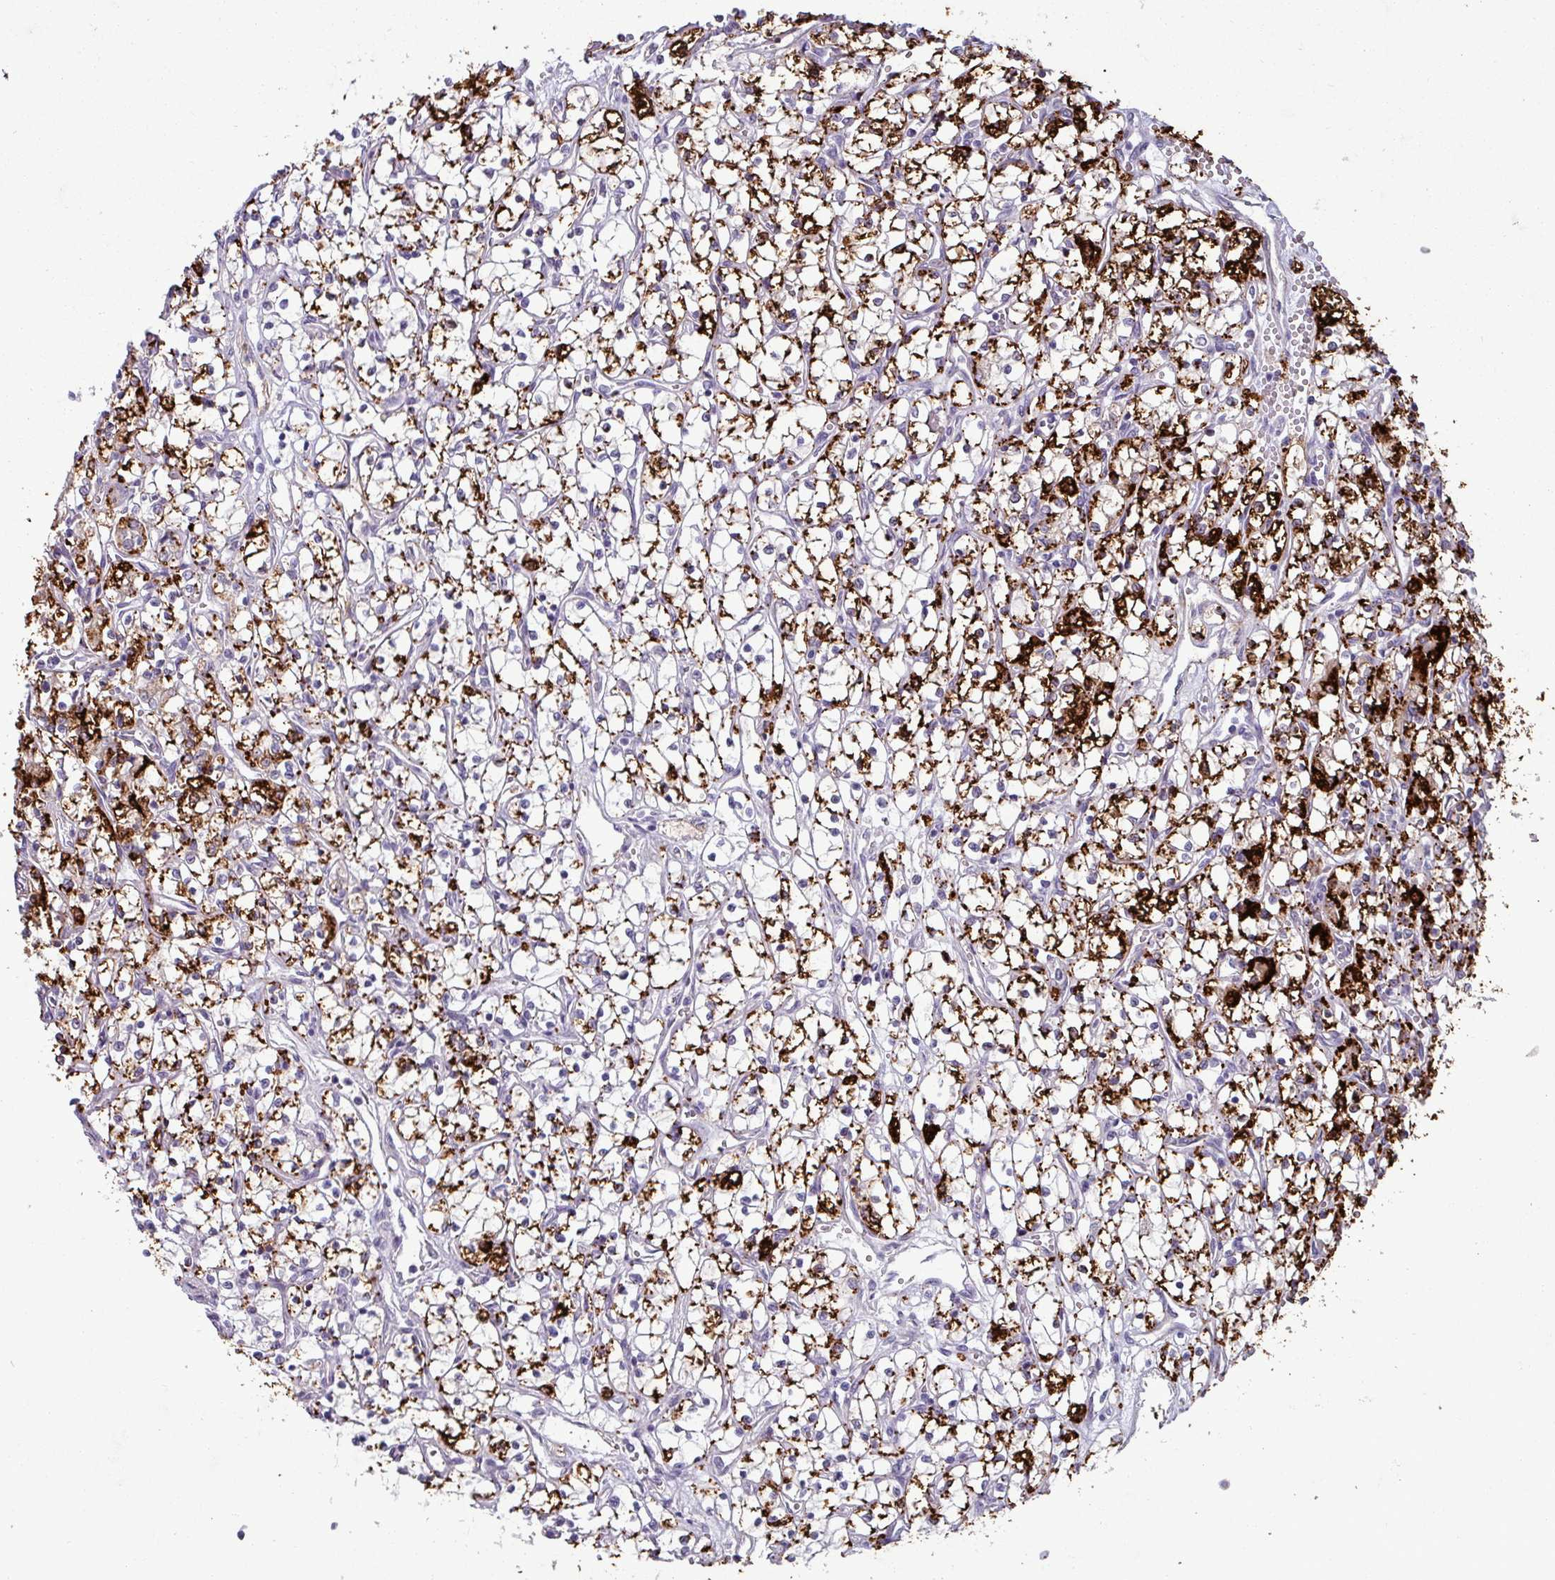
{"staining": {"intensity": "strong", "quantity": ">75%", "location": "cytoplasmic/membranous"}, "tissue": "renal cancer", "cell_type": "Tumor cells", "image_type": "cancer", "snomed": [{"axis": "morphology", "description": "Adenocarcinoma, NOS"}, {"axis": "topography", "description": "Kidney"}], "caption": "Immunohistochemistry (IHC) of human renal cancer (adenocarcinoma) shows high levels of strong cytoplasmic/membranous positivity in approximately >75% of tumor cells.", "gene": "PLIN2", "patient": {"sex": "female", "age": 69}}